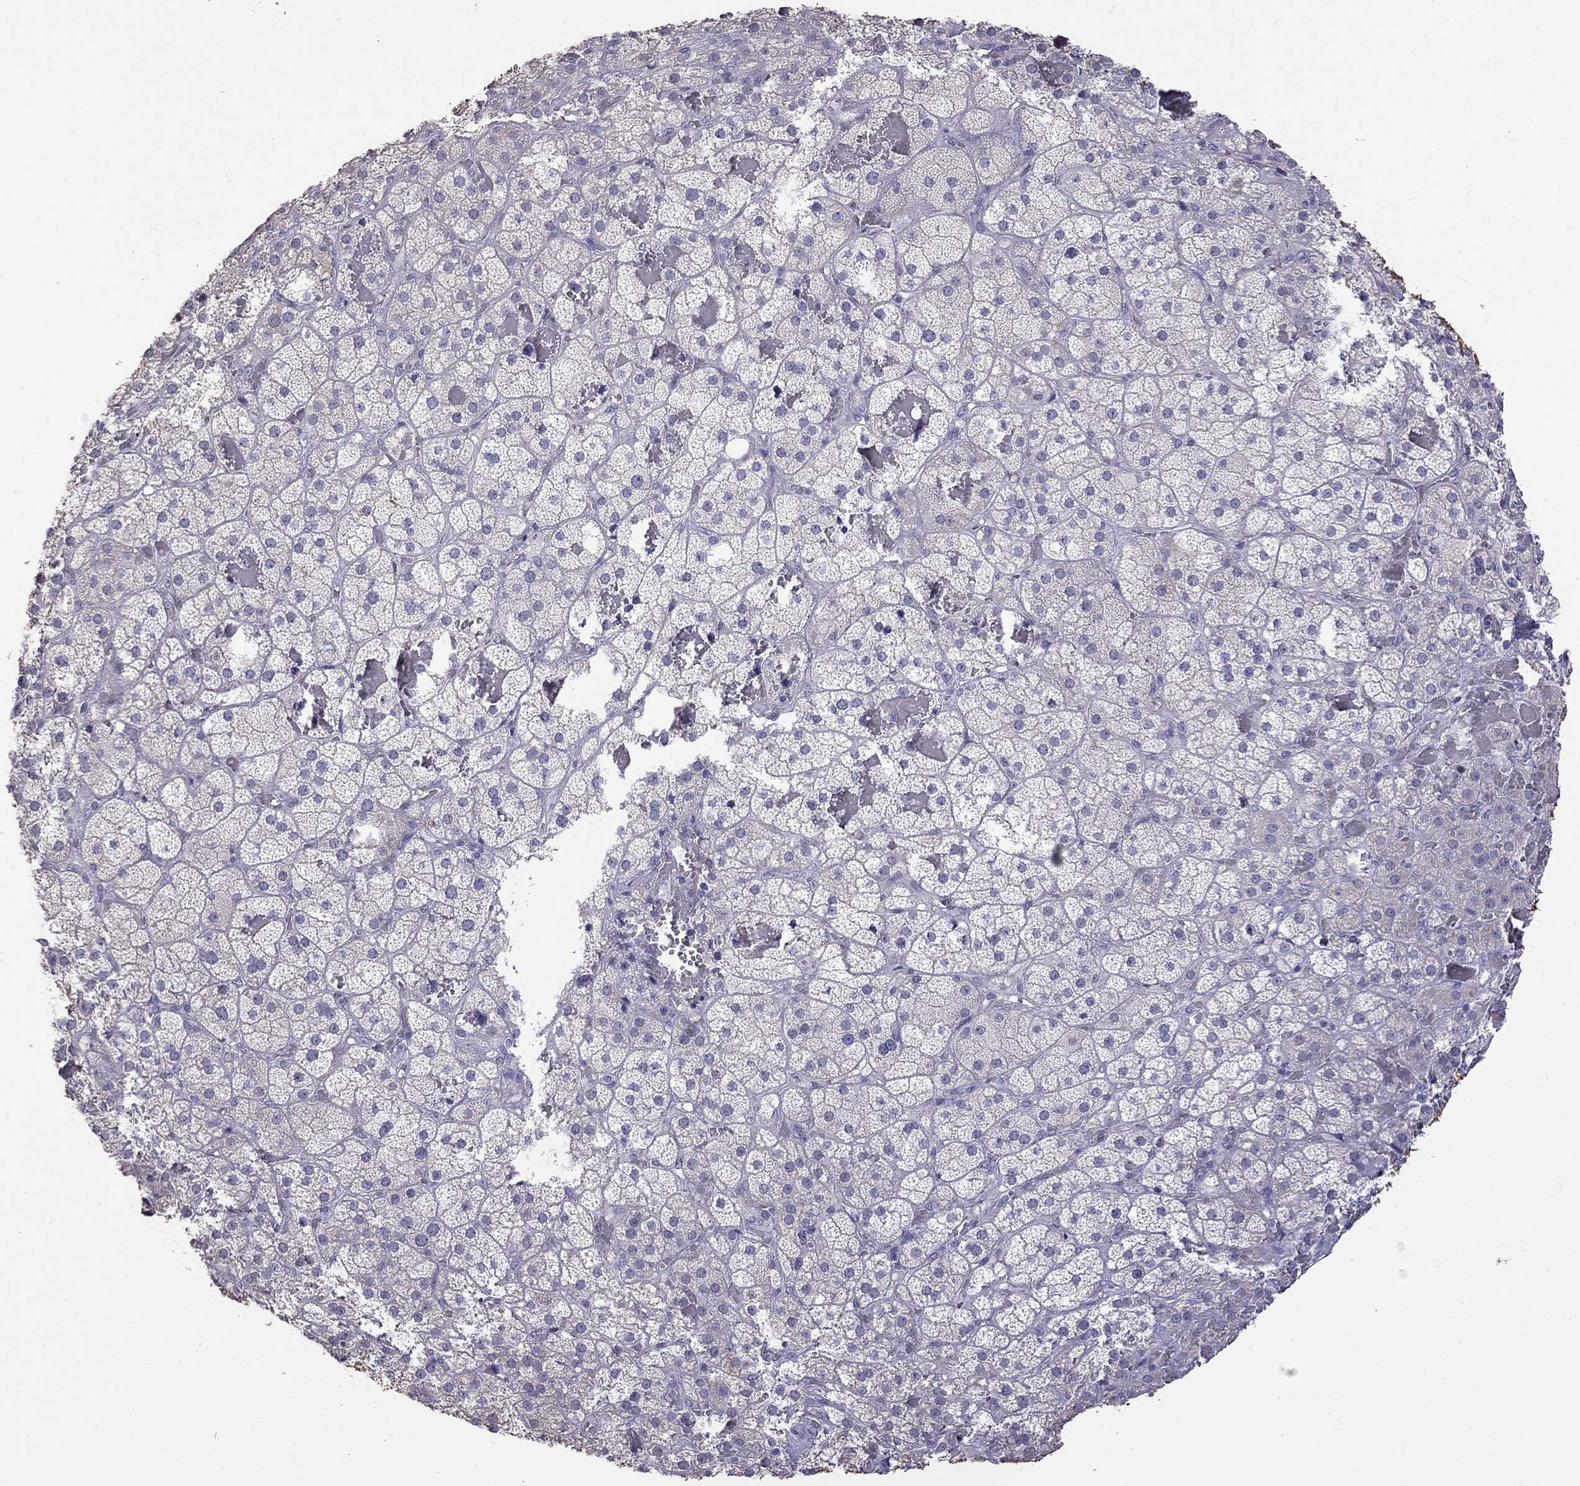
{"staining": {"intensity": "negative", "quantity": "none", "location": "none"}, "tissue": "adrenal gland", "cell_type": "Glandular cells", "image_type": "normal", "snomed": [{"axis": "morphology", "description": "Normal tissue, NOS"}, {"axis": "topography", "description": "Adrenal gland"}], "caption": "The photomicrograph shows no staining of glandular cells in unremarkable adrenal gland. (Immunohistochemistry (ihc), brightfield microscopy, high magnification).", "gene": "FEZ1", "patient": {"sex": "male", "age": 57}}